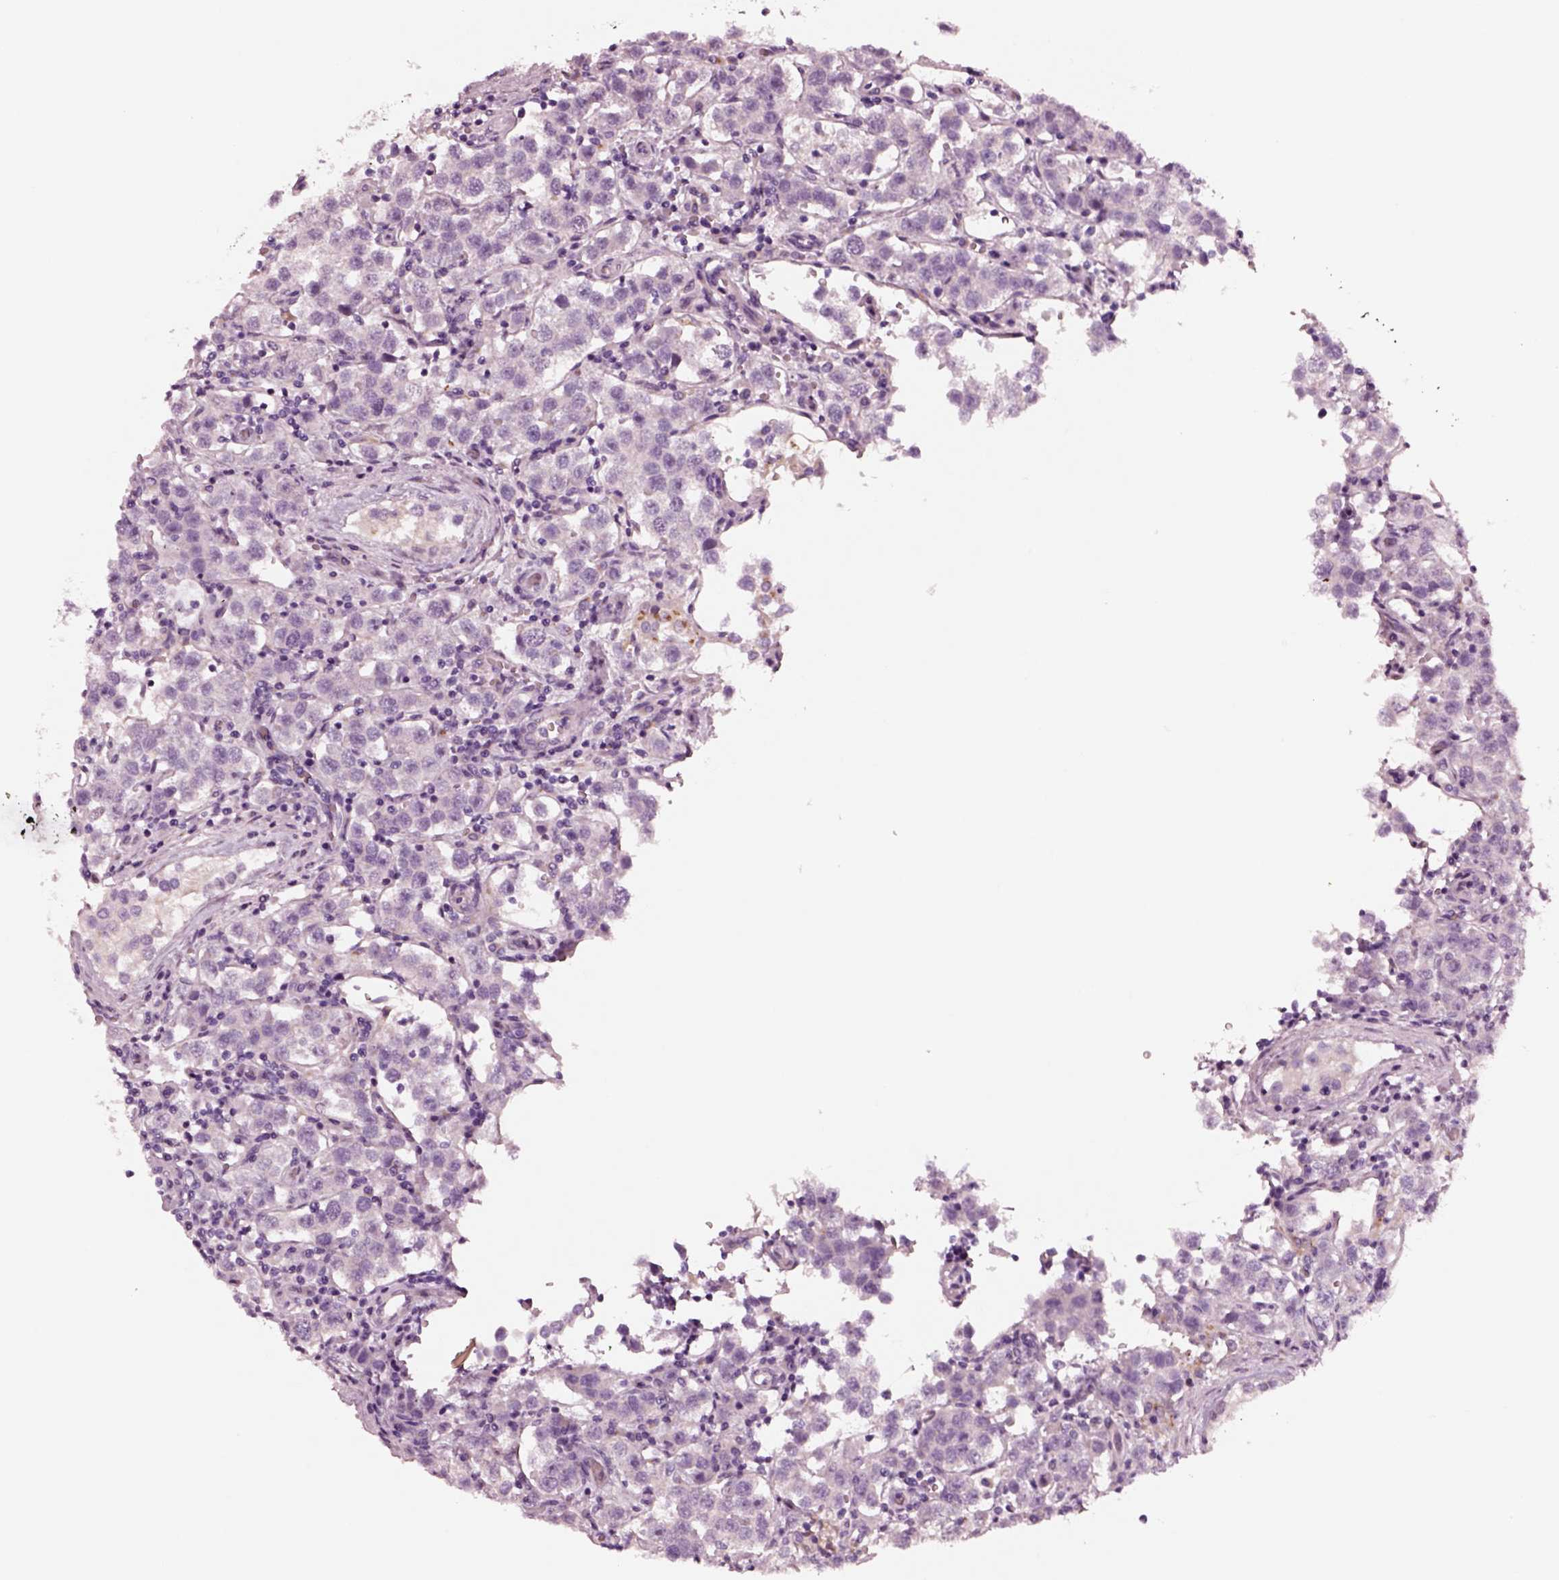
{"staining": {"intensity": "negative", "quantity": "none", "location": "none"}, "tissue": "testis cancer", "cell_type": "Tumor cells", "image_type": "cancer", "snomed": [{"axis": "morphology", "description": "Seminoma, NOS"}, {"axis": "topography", "description": "Testis"}], "caption": "An image of testis seminoma stained for a protein shows no brown staining in tumor cells. The staining is performed using DAB brown chromogen with nuclei counter-stained in using hematoxylin.", "gene": "NMRK2", "patient": {"sex": "male", "age": 37}}